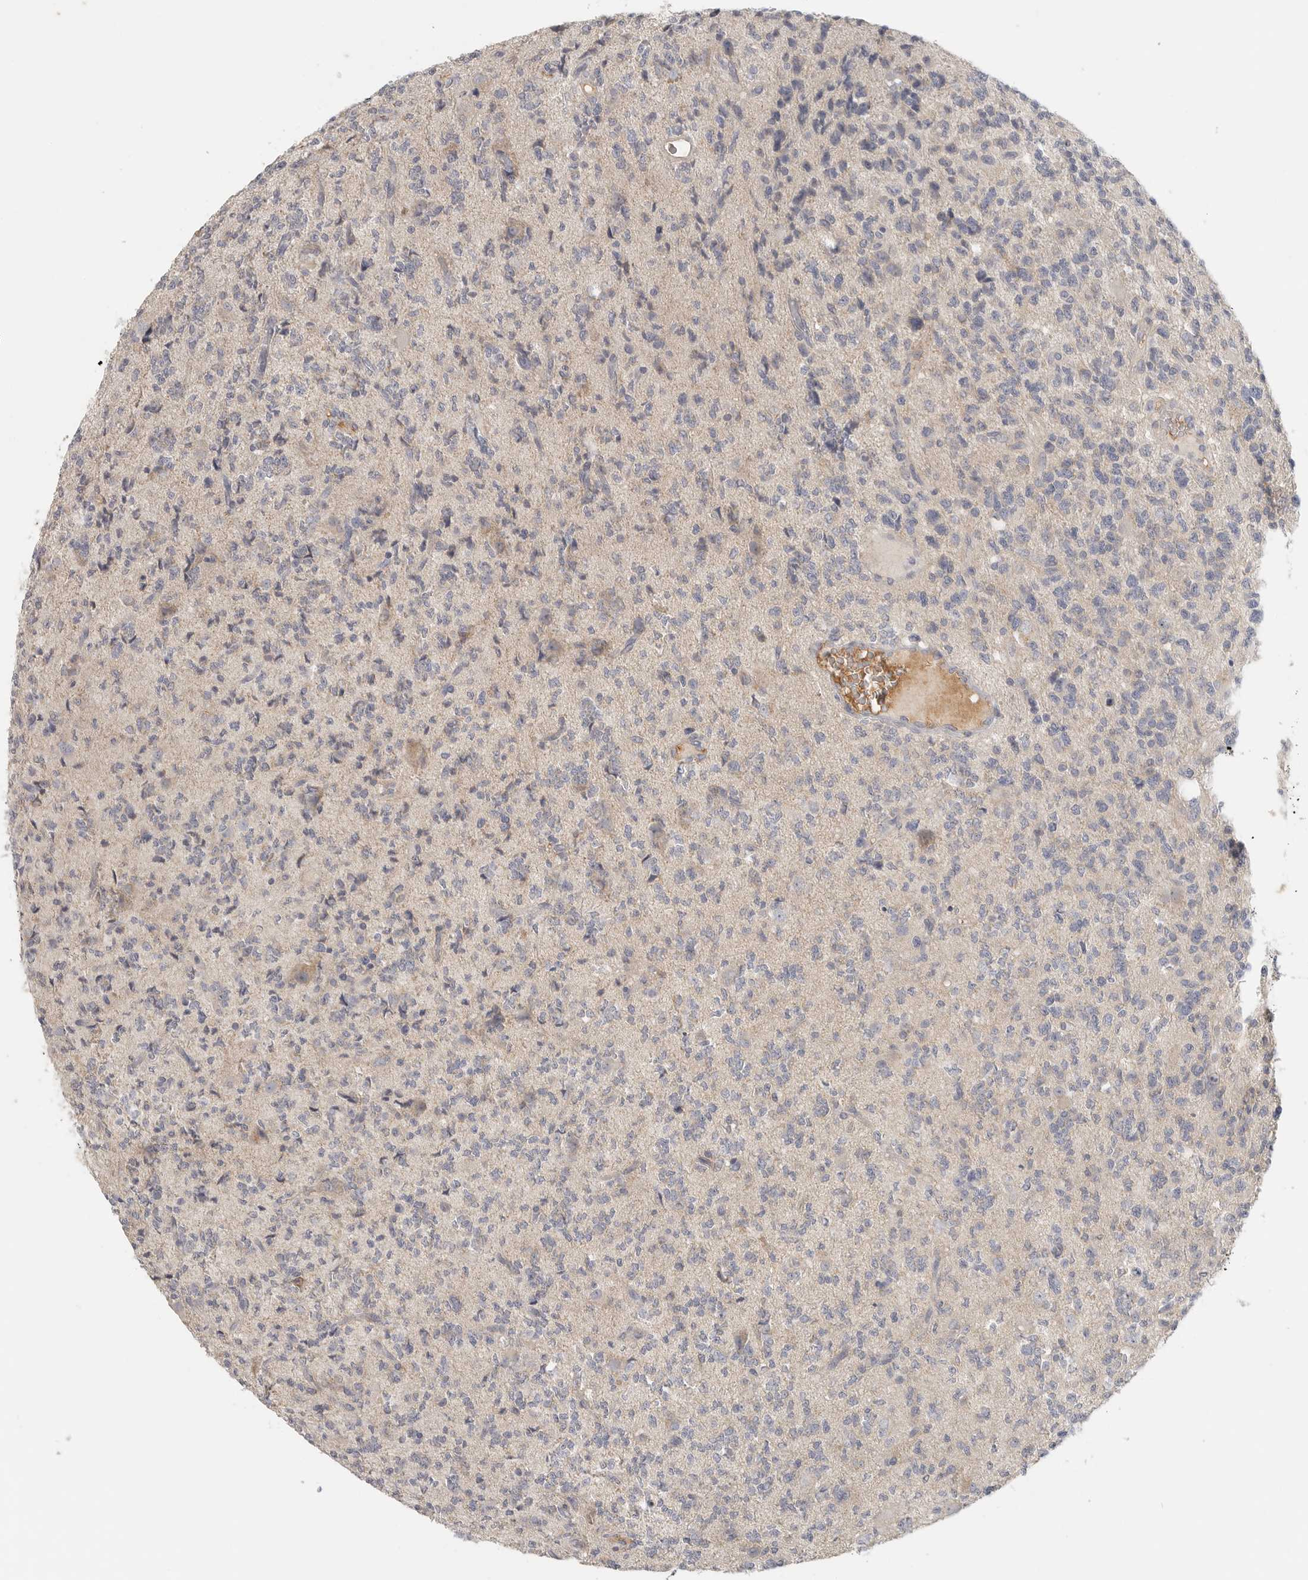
{"staining": {"intensity": "negative", "quantity": "none", "location": "none"}, "tissue": "glioma", "cell_type": "Tumor cells", "image_type": "cancer", "snomed": [{"axis": "morphology", "description": "Glioma, malignant, High grade"}, {"axis": "topography", "description": "Brain"}], "caption": "An immunohistochemistry (IHC) histopathology image of glioma is shown. There is no staining in tumor cells of glioma. Nuclei are stained in blue.", "gene": "SLC25A36", "patient": {"sex": "female", "age": 62}}